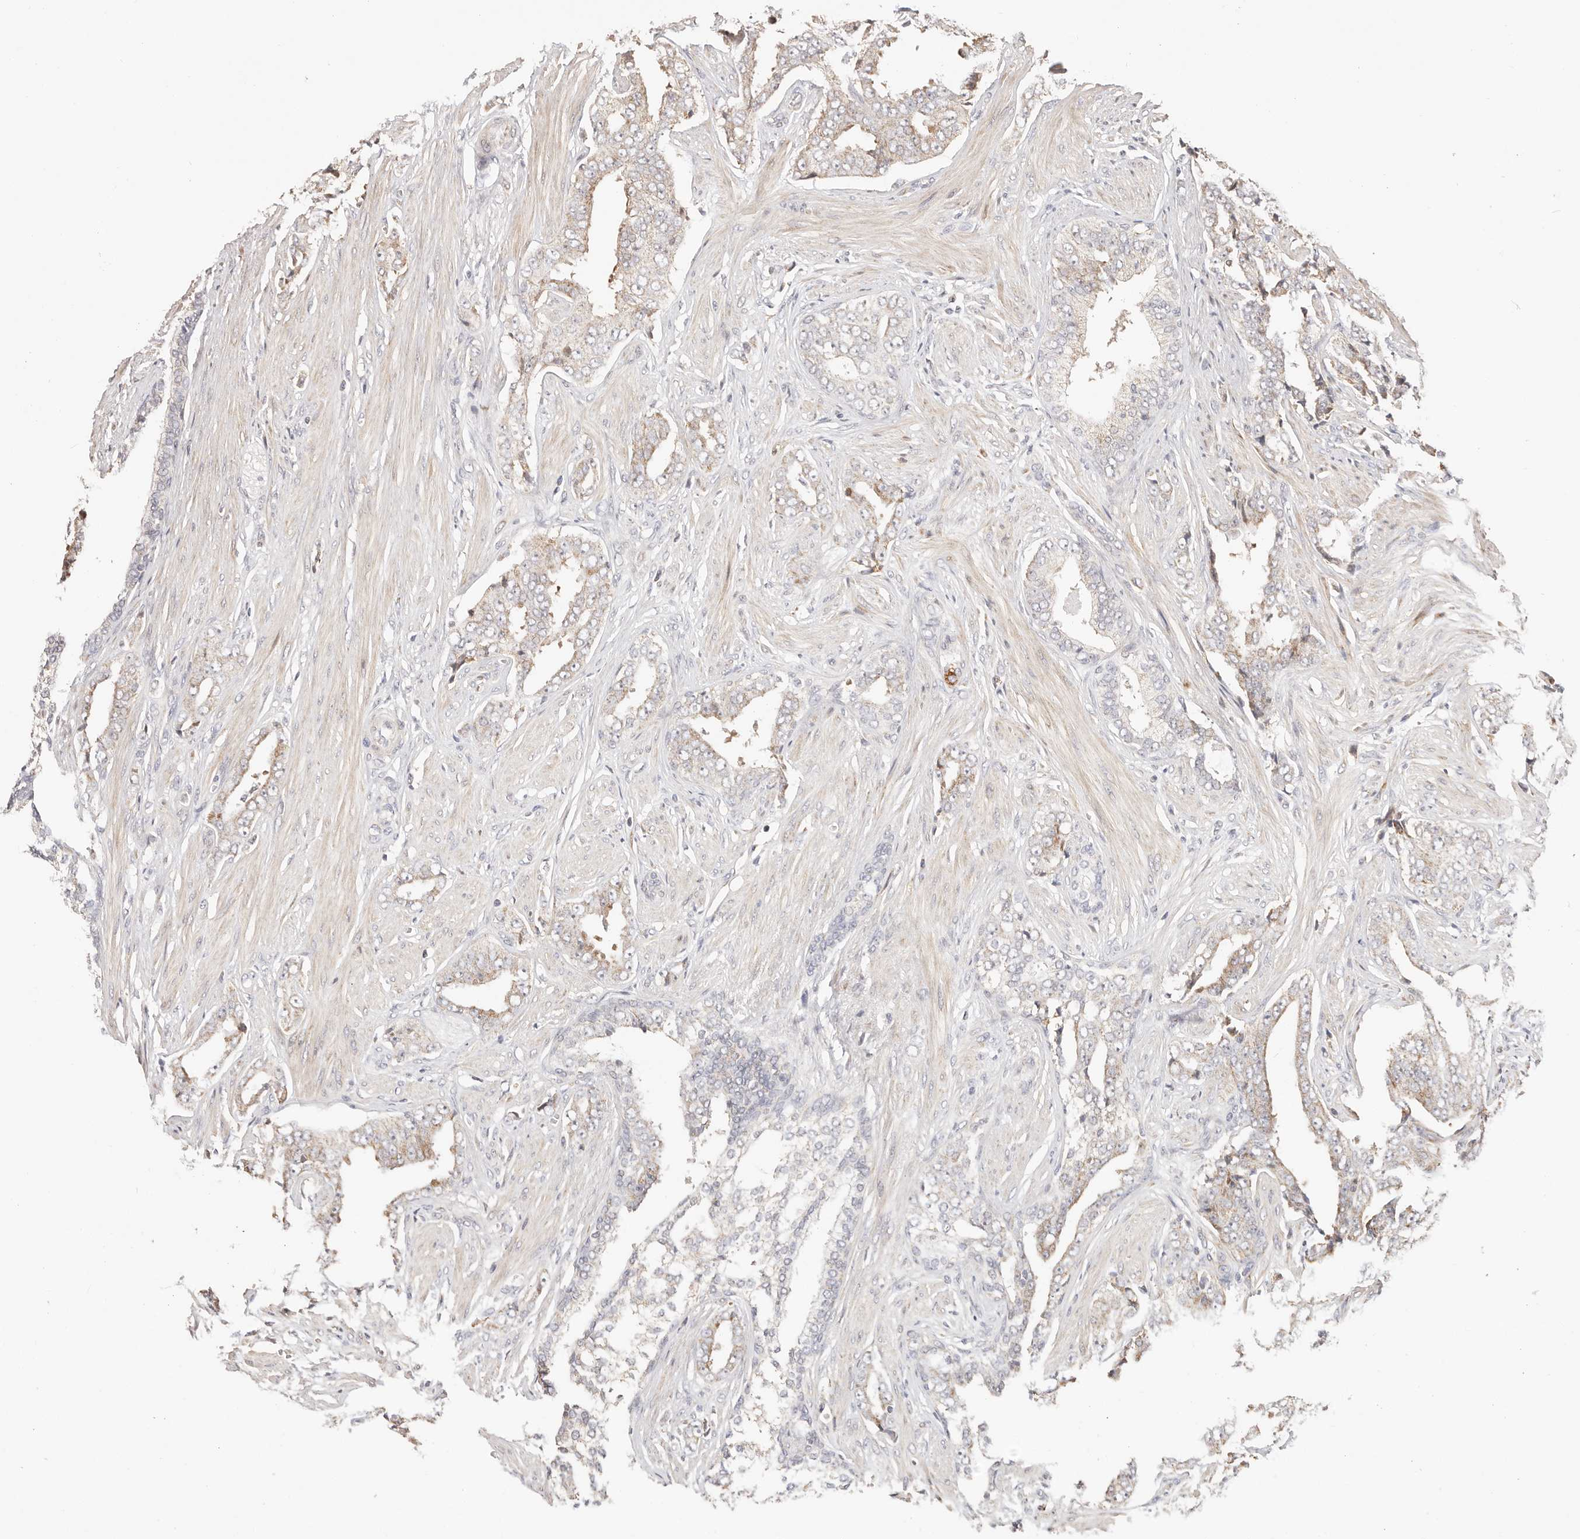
{"staining": {"intensity": "weak", "quantity": "<25%", "location": "cytoplasmic/membranous"}, "tissue": "prostate cancer", "cell_type": "Tumor cells", "image_type": "cancer", "snomed": [{"axis": "morphology", "description": "Adenocarcinoma, High grade"}, {"axis": "topography", "description": "Prostate"}], "caption": "This is an immunohistochemistry (IHC) photomicrograph of human prostate adenocarcinoma (high-grade). There is no positivity in tumor cells.", "gene": "KCMF1", "patient": {"sex": "male", "age": 71}}